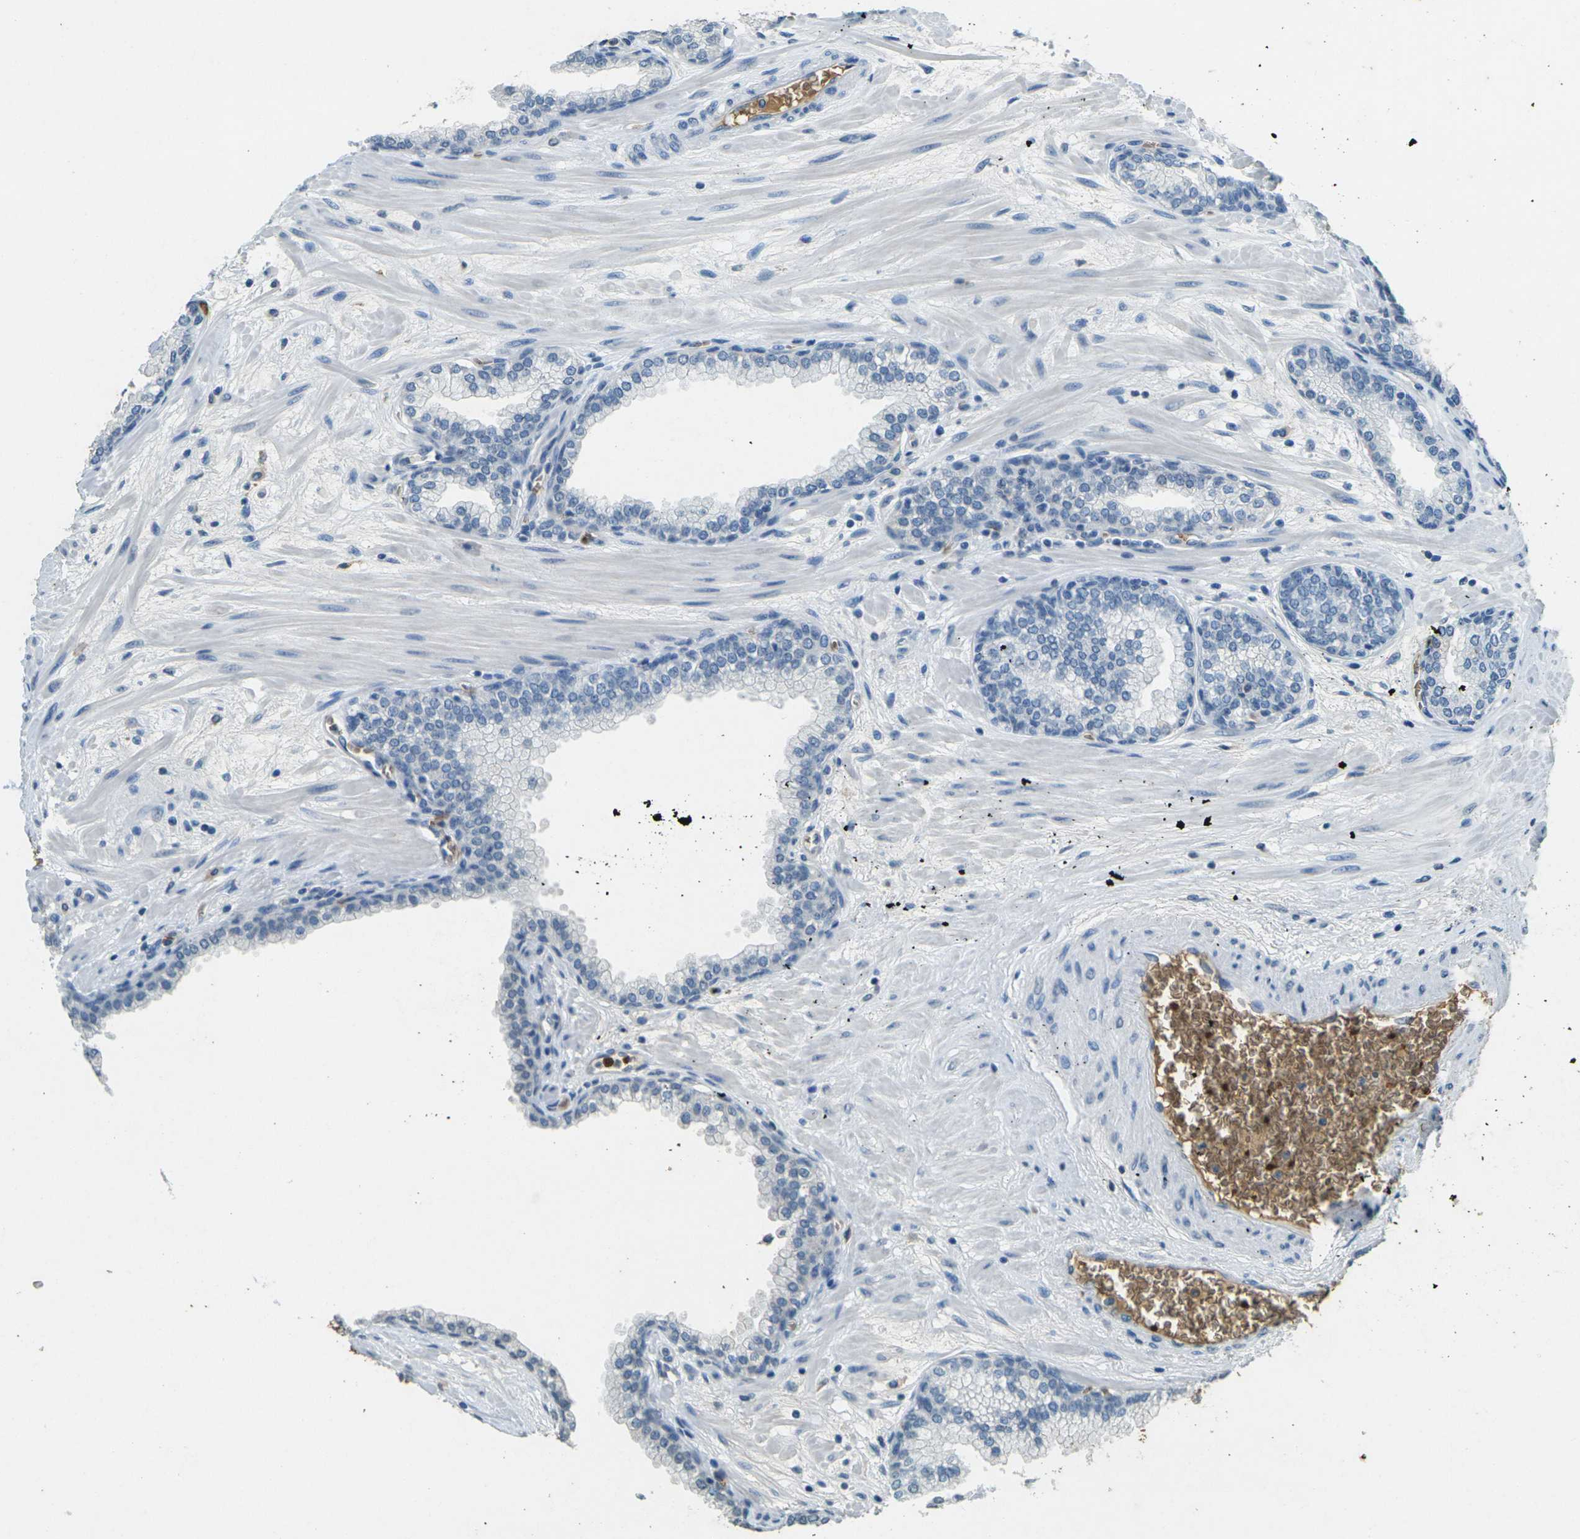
{"staining": {"intensity": "negative", "quantity": "none", "location": "none"}, "tissue": "prostate", "cell_type": "Glandular cells", "image_type": "normal", "snomed": [{"axis": "morphology", "description": "Normal tissue, NOS"}, {"axis": "morphology", "description": "Urothelial carcinoma, Low grade"}, {"axis": "topography", "description": "Urinary bladder"}, {"axis": "topography", "description": "Prostate"}], "caption": "Glandular cells show no significant protein staining in normal prostate.", "gene": "HBB", "patient": {"sex": "male", "age": 60}}